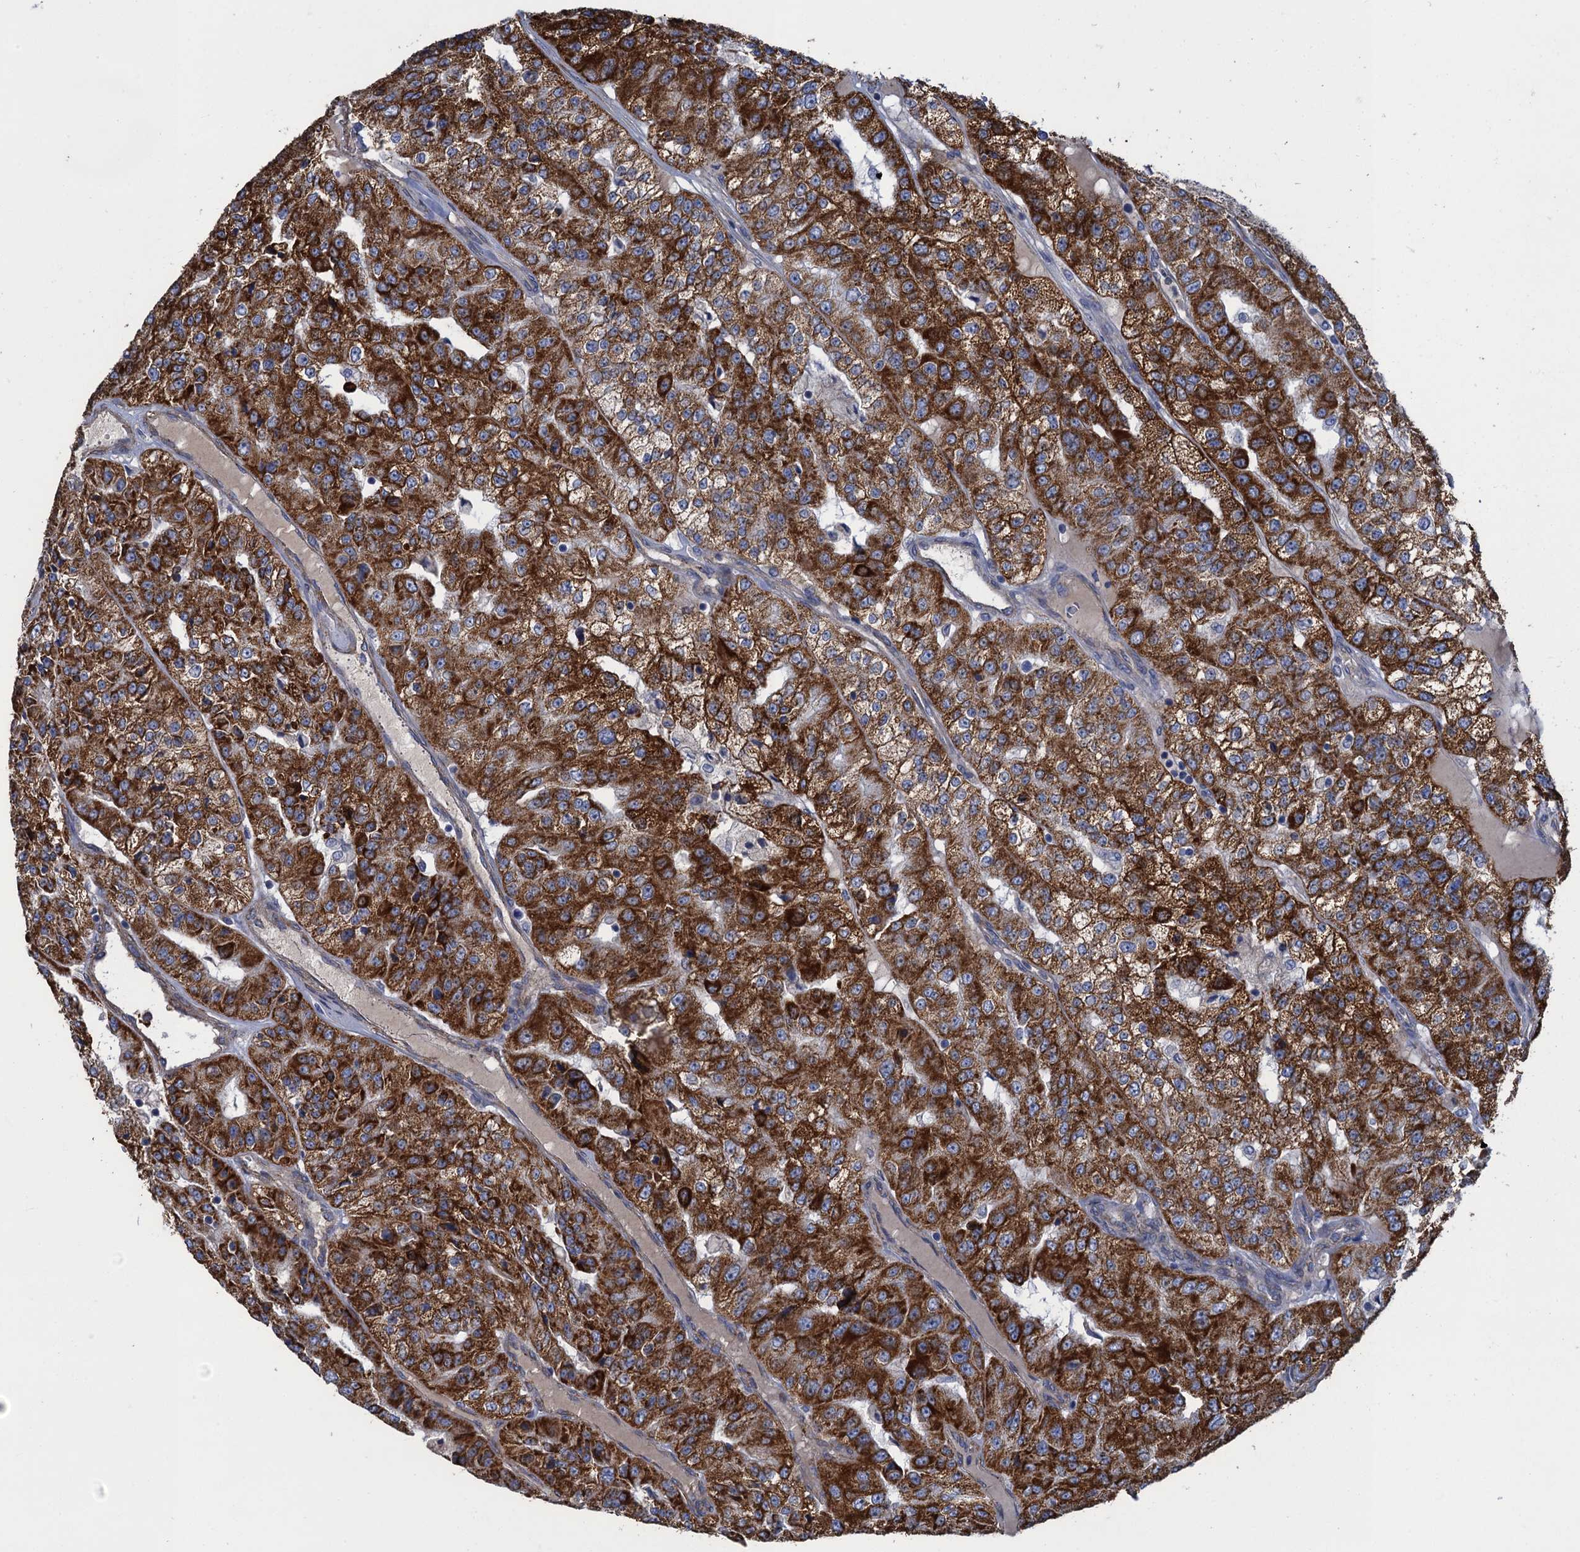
{"staining": {"intensity": "strong", "quantity": ">75%", "location": "cytoplasmic/membranous"}, "tissue": "renal cancer", "cell_type": "Tumor cells", "image_type": "cancer", "snomed": [{"axis": "morphology", "description": "Adenocarcinoma, NOS"}, {"axis": "topography", "description": "Kidney"}], "caption": "High-power microscopy captured an immunohistochemistry micrograph of renal adenocarcinoma, revealing strong cytoplasmic/membranous expression in approximately >75% of tumor cells.", "gene": "GCSH", "patient": {"sex": "female", "age": 63}}